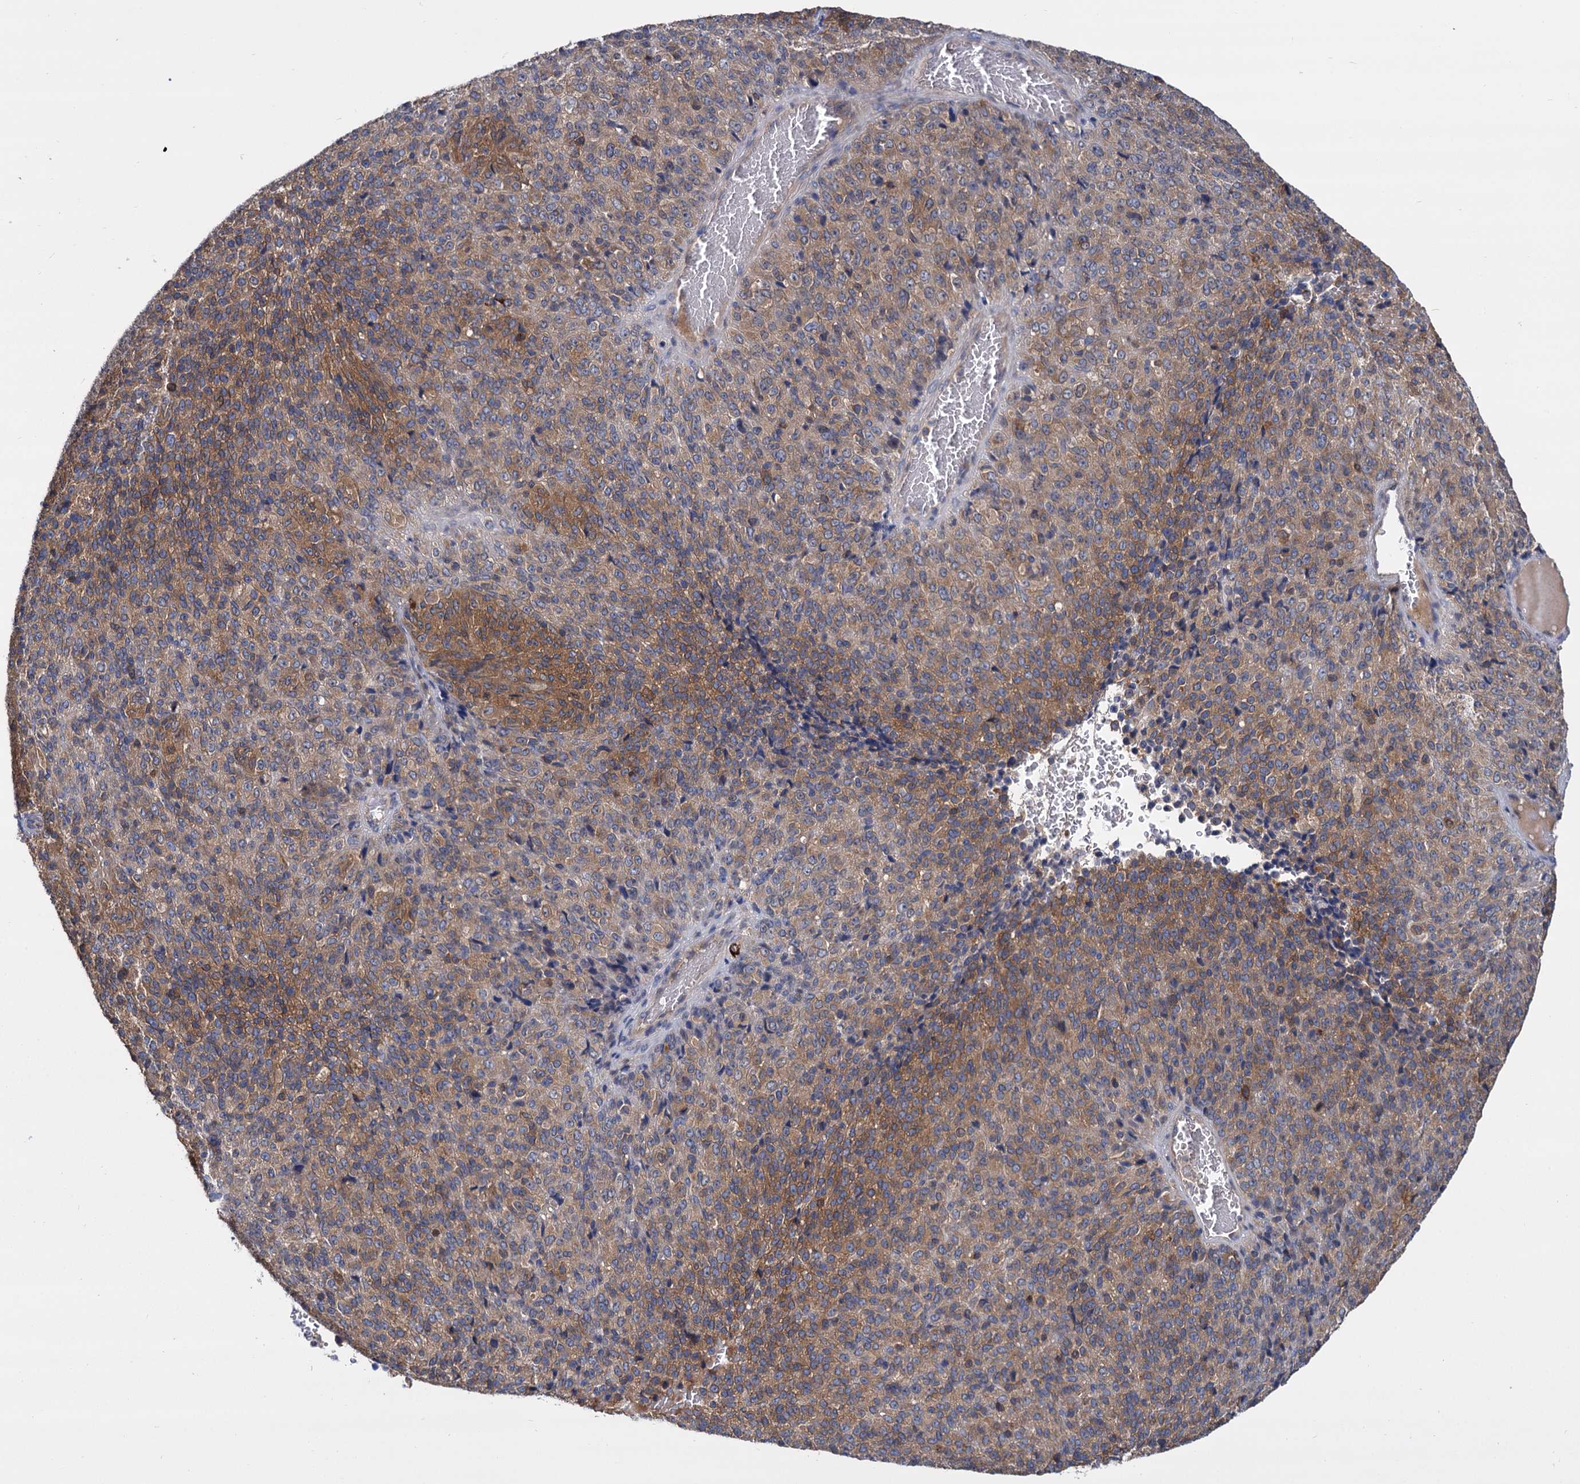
{"staining": {"intensity": "moderate", "quantity": ">75%", "location": "cytoplasmic/membranous"}, "tissue": "melanoma", "cell_type": "Tumor cells", "image_type": "cancer", "snomed": [{"axis": "morphology", "description": "Malignant melanoma, Metastatic site"}, {"axis": "topography", "description": "Brain"}], "caption": "DAB (3,3'-diaminobenzidine) immunohistochemical staining of malignant melanoma (metastatic site) displays moderate cytoplasmic/membranous protein expression in about >75% of tumor cells.", "gene": "GCLC", "patient": {"sex": "female", "age": 56}}